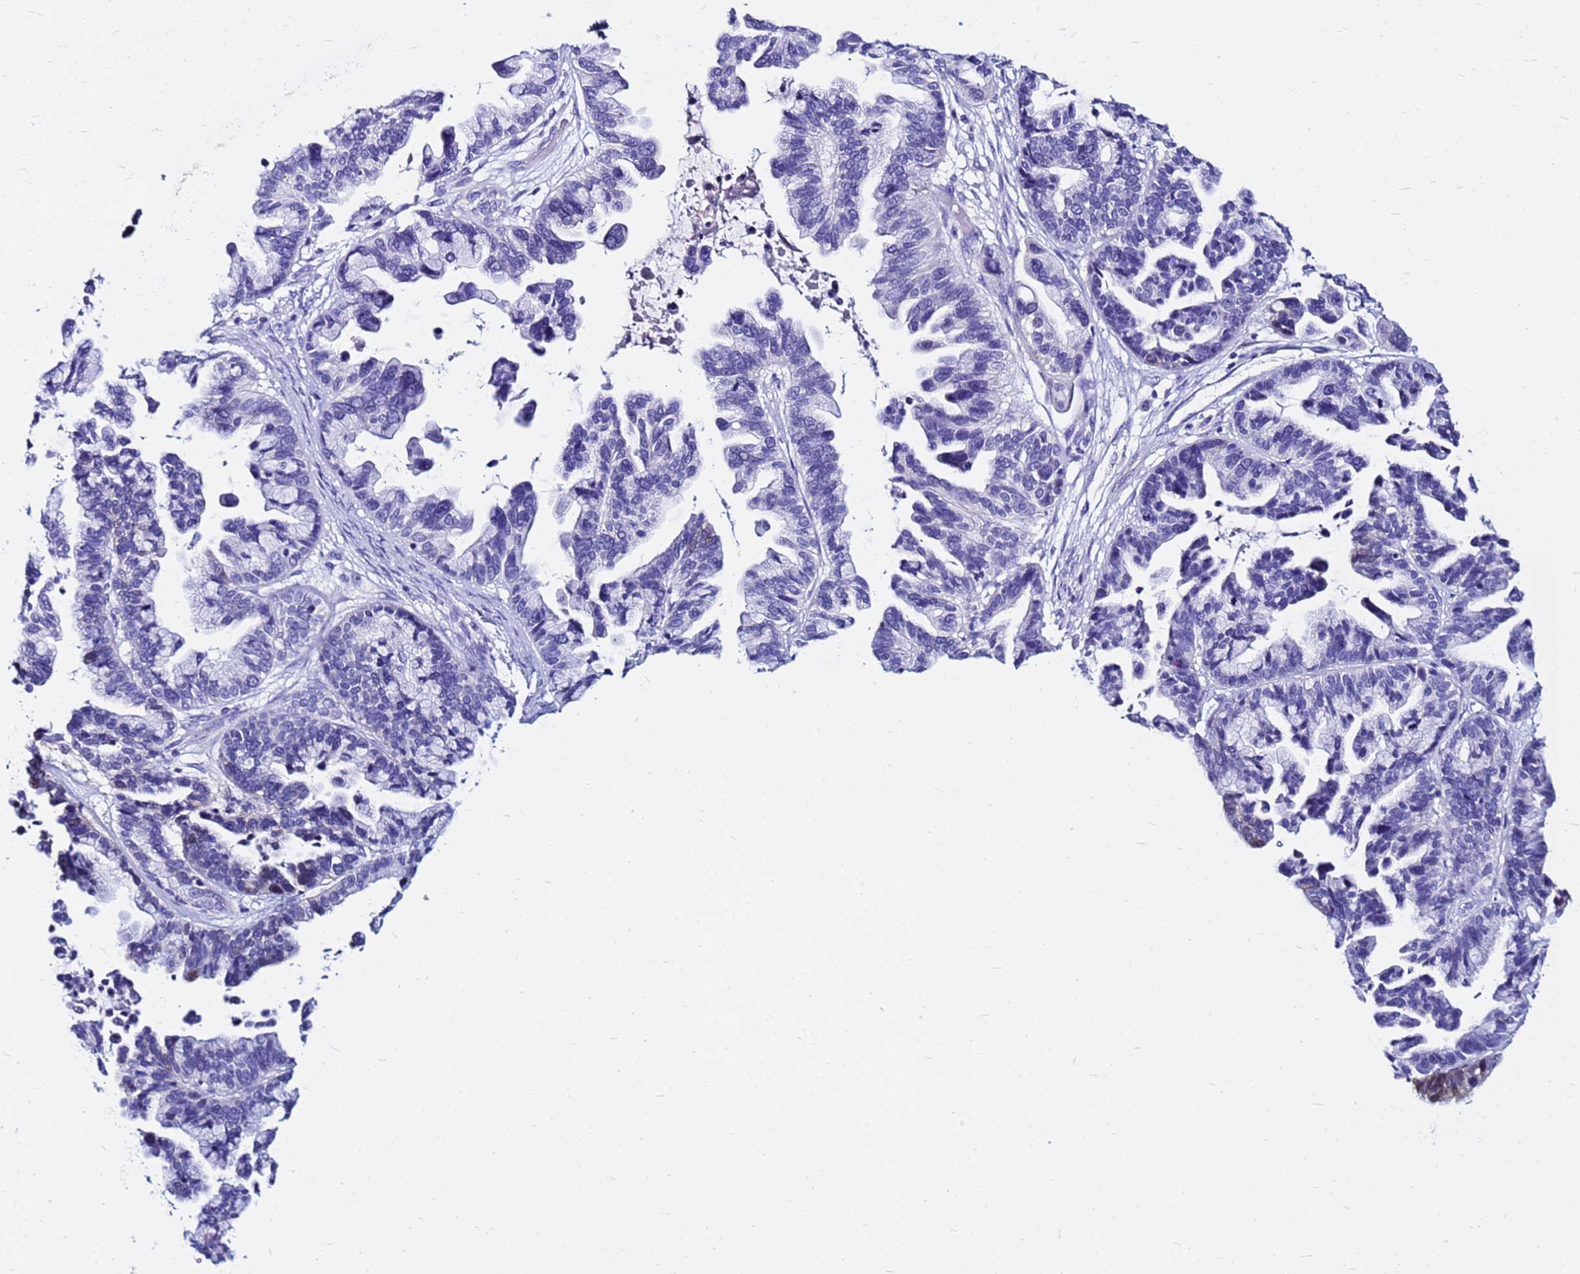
{"staining": {"intensity": "strong", "quantity": "25%-75%", "location": "cytoplasmic/membranous,nuclear"}, "tissue": "ovarian cancer", "cell_type": "Tumor cells", "image_type": "cancer", "snomed": [{"axis": "morphology", "description": "Cystadenocarcinoma, serous, NOS"}, {"axis": "topography", "description": "Ovary"}], "caption": "A micrograph showing strong cytoplasmic/membranous and nuclear staining in about 25%-75% of tumor cells in ovarian serous cystadenocarcinoma, as visualized by brown immunohistochemical staining.", "gene": "PPP1R14C", "patient": {"sex": "female", "age": 56}}